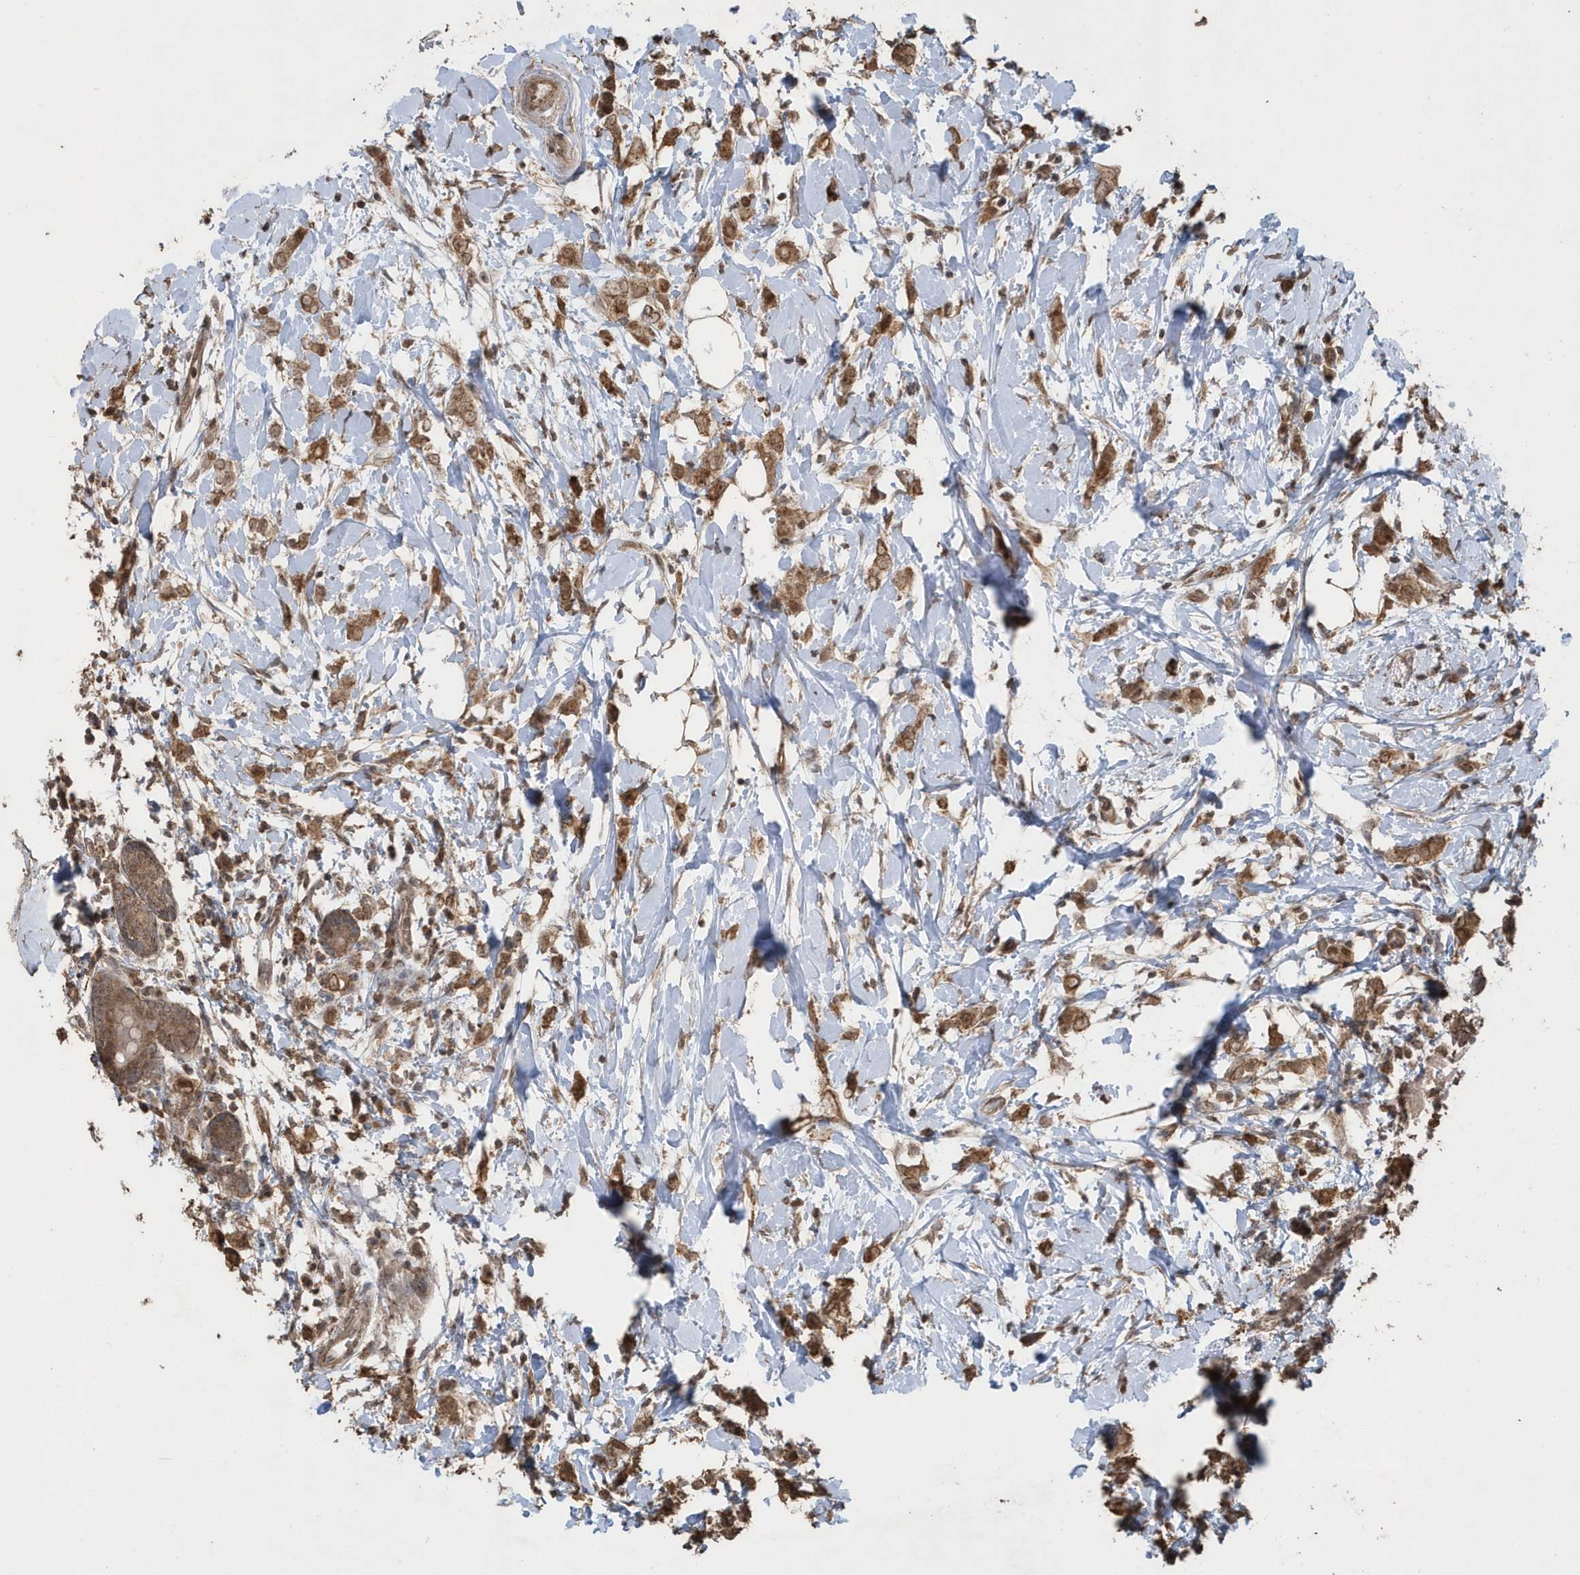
{"staining": {"intensity": "moderate", "quantity": ">75%", "location": "cytoplasmic/membranous"}, "tissue": "breast cancer", "cell_type": "Tumor cells", "image_type": "cancer", "snomed": [{"axis": "morphology", "description": "Normal tissue, NOS"}, {"axis": "morphology", "description": "Lobular carcinoma"}, {"axis": "topography", "description": "Breast"}], "caption": "Moderate cytoplasmic/membranous protein positivity is identified in approximately >75% of tumor cells in breast lobular carcinoma. The staining was performed using DAB, with brown indicating positive protein expression. Nuclei are stained blue with hematoxylin.", "gene": "PAXBP1", "patient": {"sex": "female", "age": 47}}